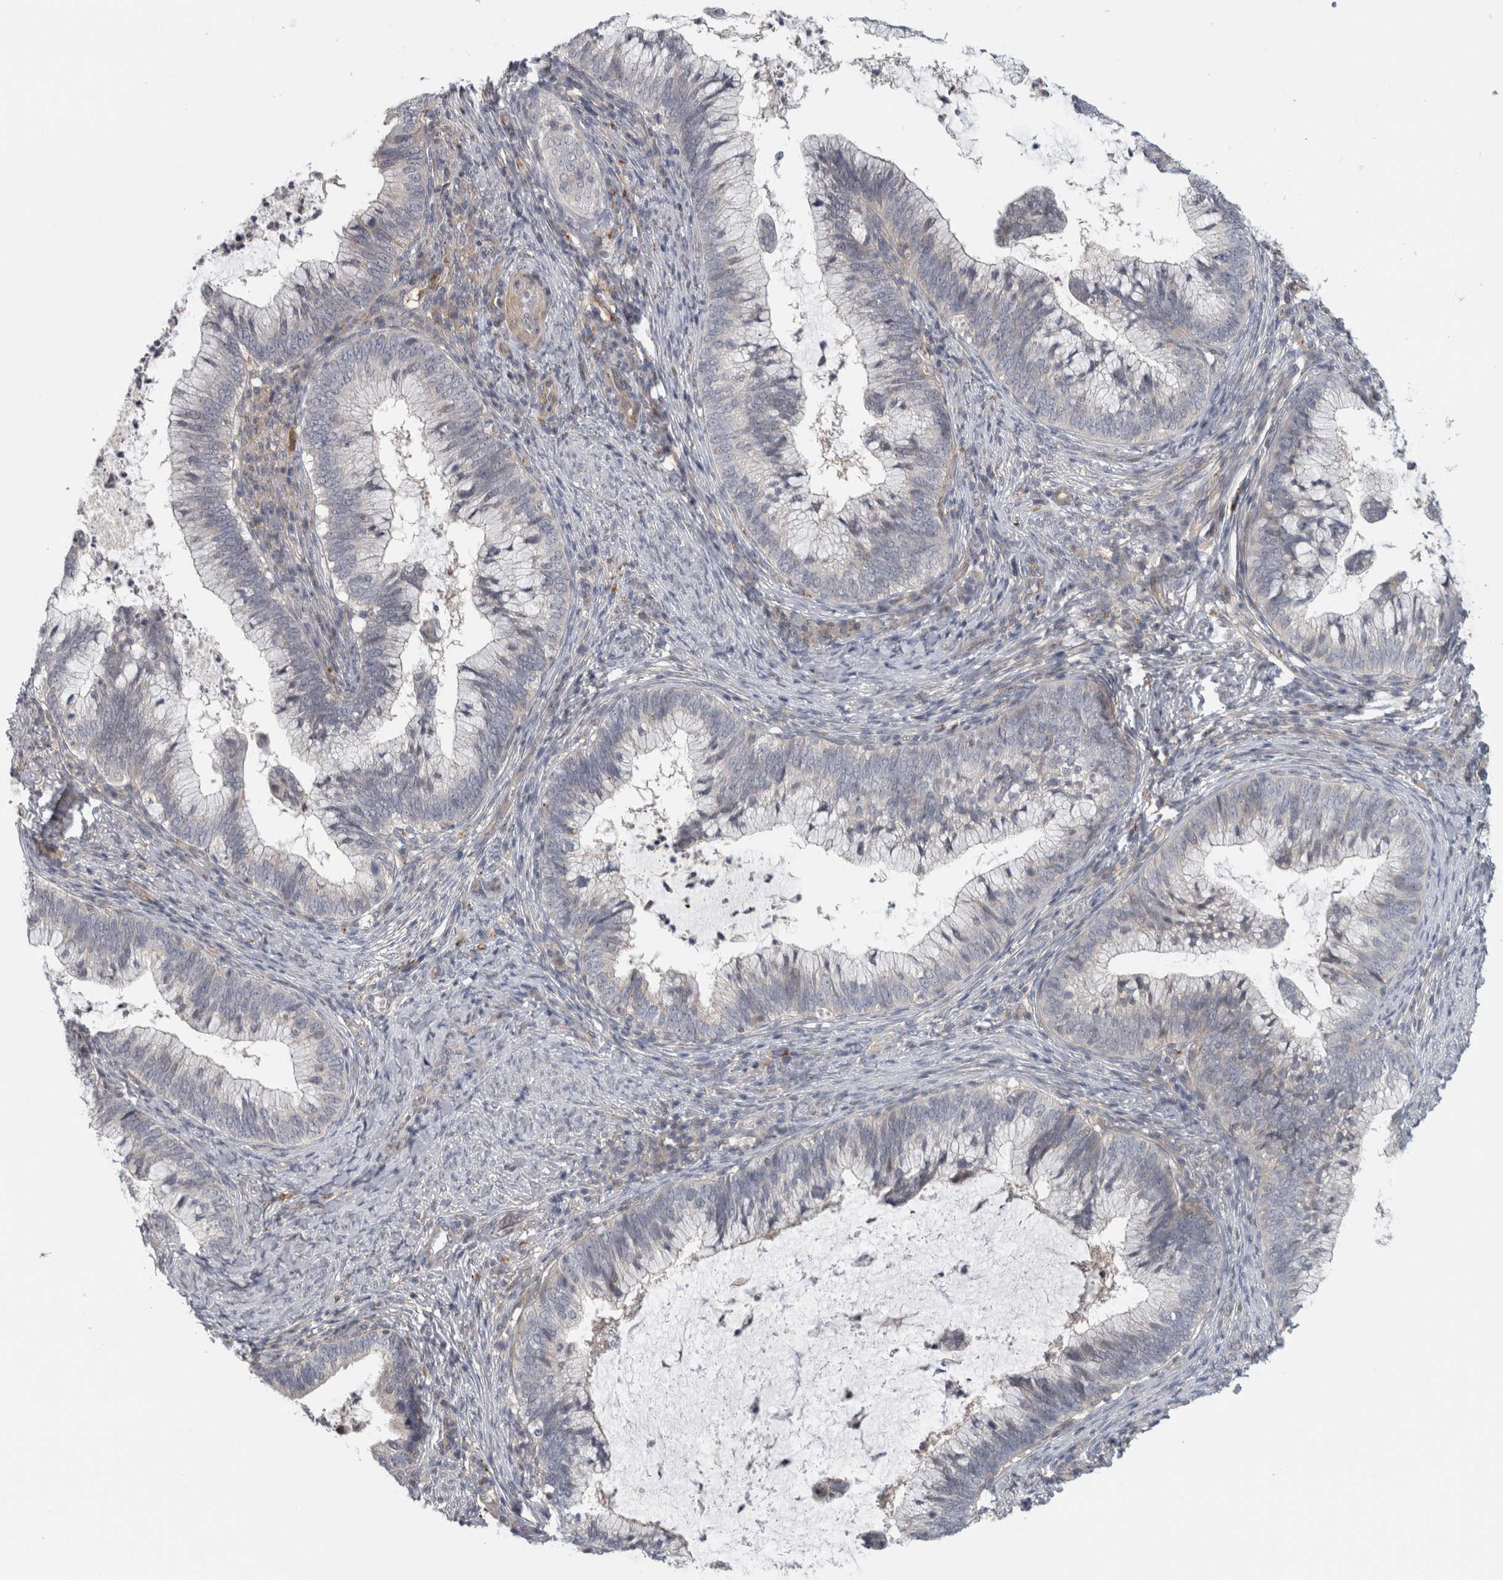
{"staining": {"intensity": "negative", "quantity": "none", "location": "none"}, "tissue": "cervical cancer", "cell_type": "Tumor cells", "image_type": "cancer", "snomed": [{"axis": "morphology", "description": "Adenocarcinoma, NOS"}, {"axis": "topography", "description": "Cervix"}], "caption": "Cervical cancer stained for a protein using IHC demonstrates no staining tumor cells.", "gene": "ZNF804B", "patient": {"sex": "female", "age": 36}}